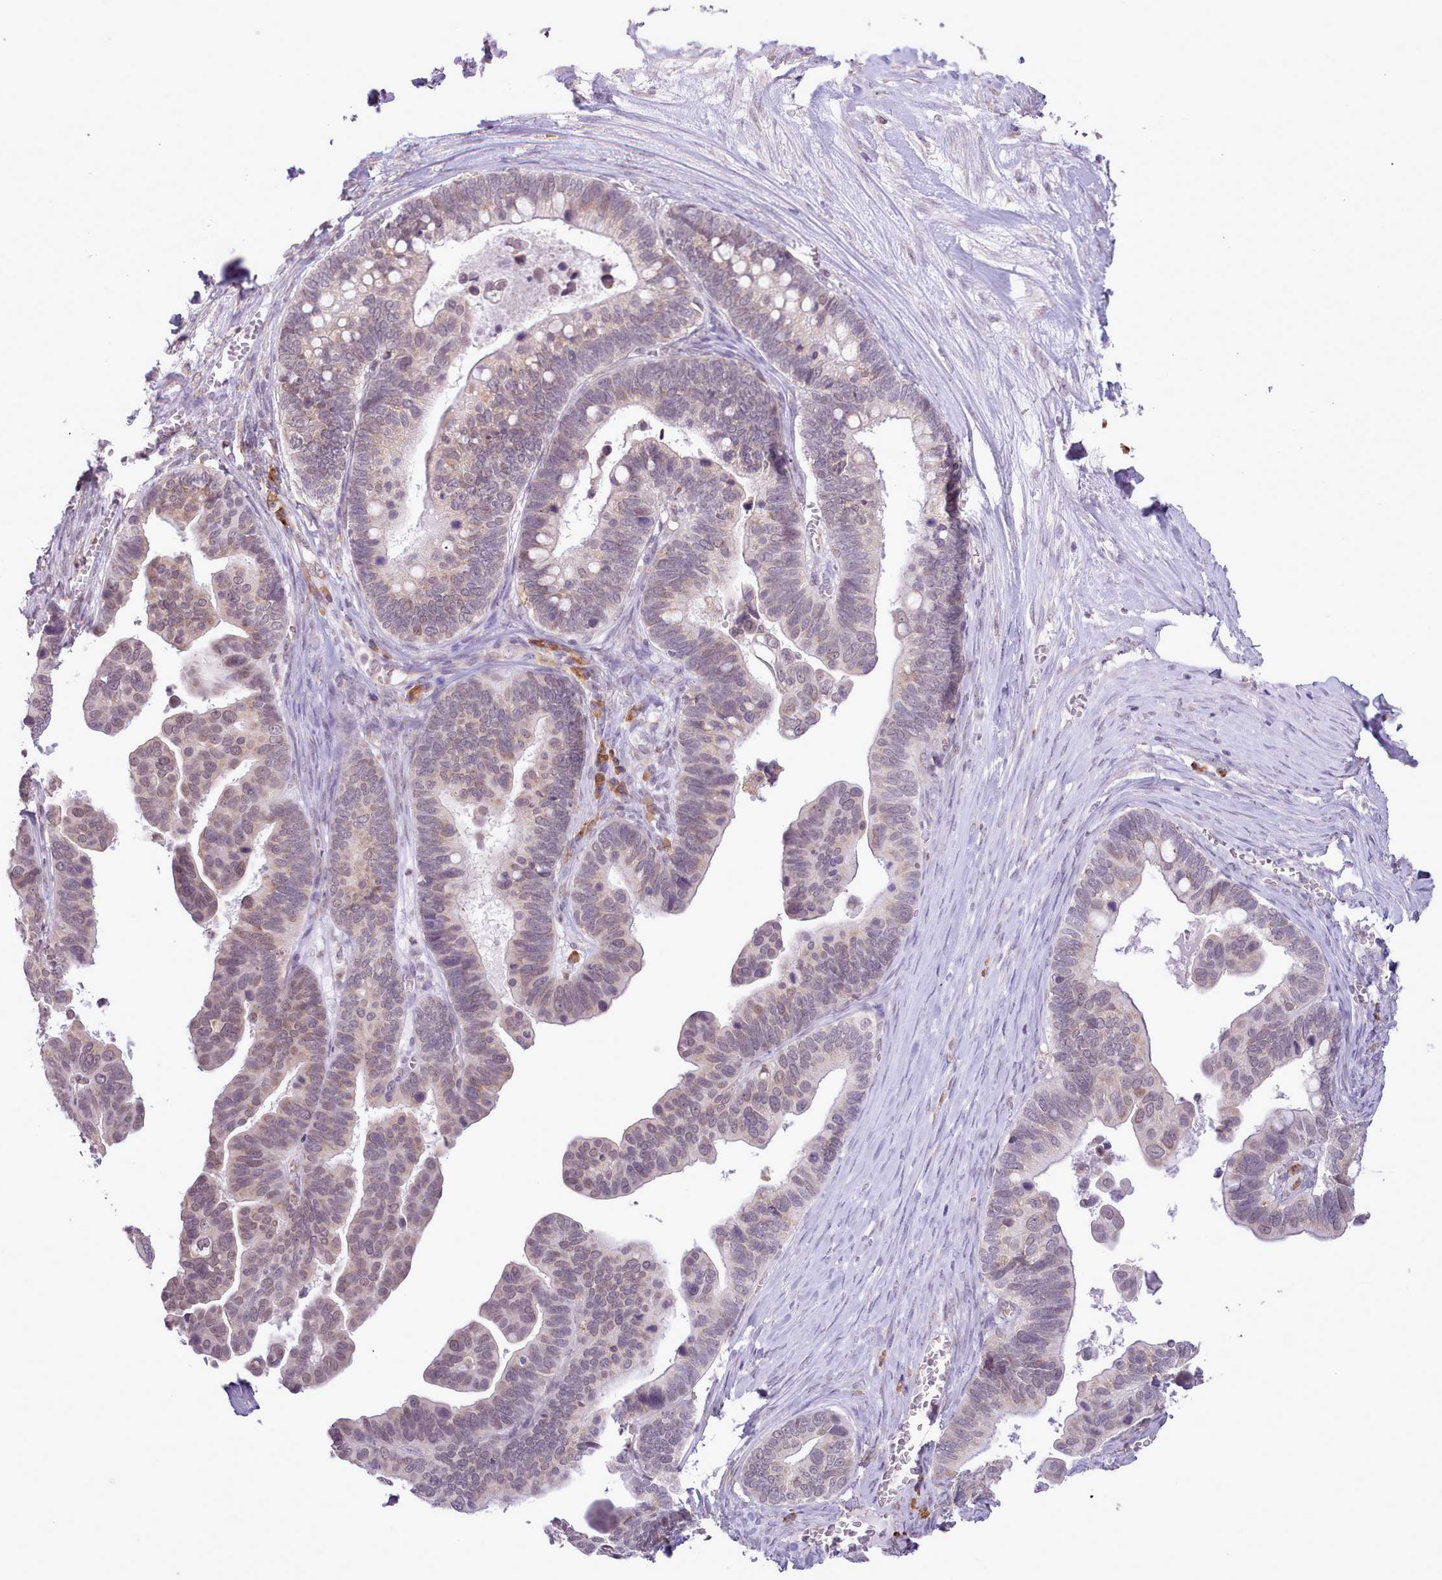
{"staining": {"intensity": "weak", "quantity": "25%-75%", "location": "cytoplasmic/membranous,nuclear"}, "tissue": "ovarian cancer", "cell_type": "Tumor cells", "image_type": "cancer", "snomed": [{"axis": "morphology", "description": "Cystadenocarcinoma, serous, NOS"}, {"axis": "topography", "description": "Ovary"}], "caption": "Approximately 25%-75% of tumor cells in ovarian cancer (serous cystadenocarcinoma) display weak cytoplasmic/membranous and nuclear protein positivity as visualized by brown immunohistochemical staining.", "gene": "SEC61B", "patient": {"sex": "female", "age": 56}}